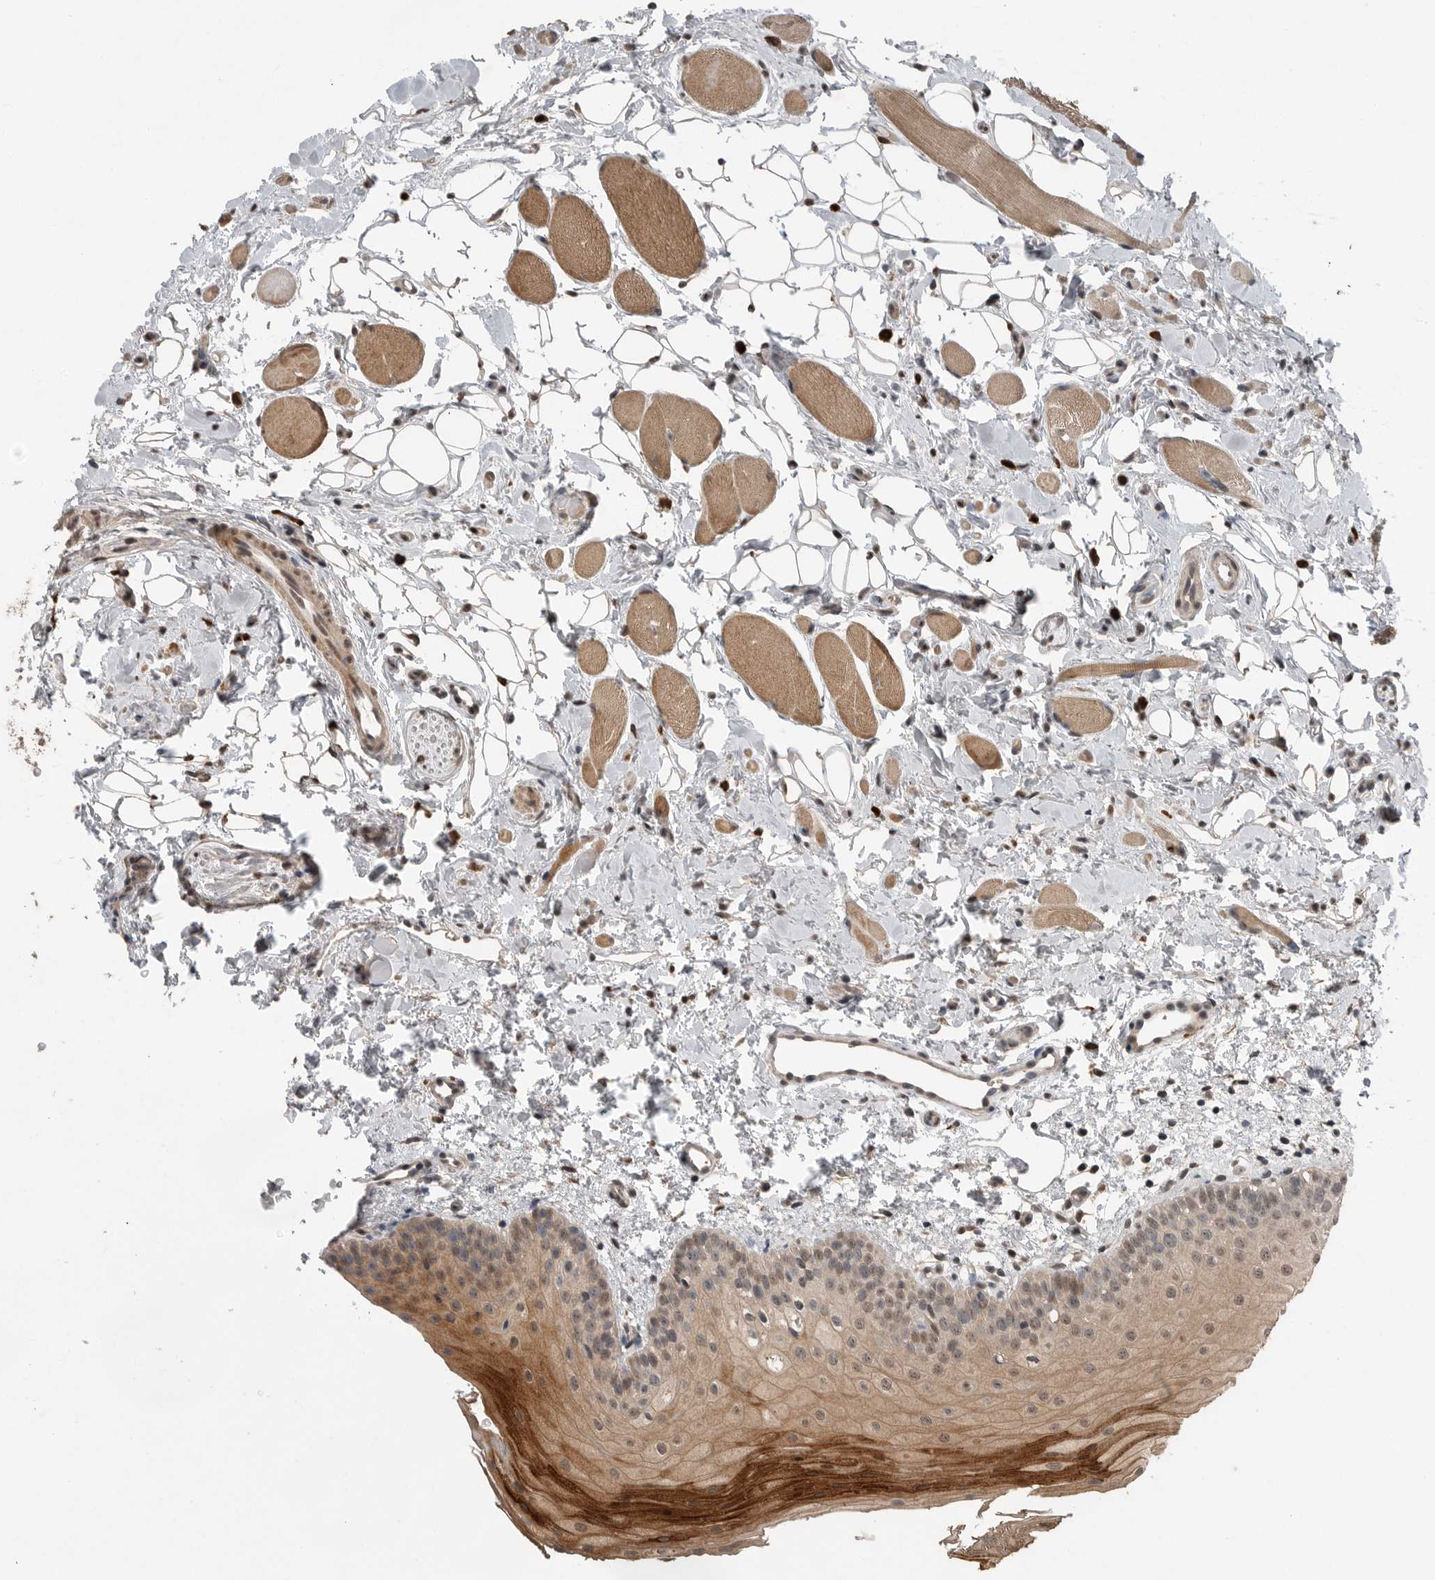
{"staining": {"intensity": "strong", "quantity": "<25%", "location": "cytoplasmic/membranous,nuclear"}, "tissue": "oral mucosa", "cell_type": "Squamous epithelial cells", "image_type": "normal", "snomed": [{"axis": "morphology", "description": "Normal tissue, NOS"}, {"axis": "topography", "description": "Oral tissue"}], "caption": "Strong cytoplasmic/membranous,nuclear staining is seen in about <25% of squamous epithelial cells in unremarkable oral mucosa. The protein is shown in brown color, while the nuclei are stained blue.", "gene": "SCP2", "patient": {"sex": "male", "age": 28}}